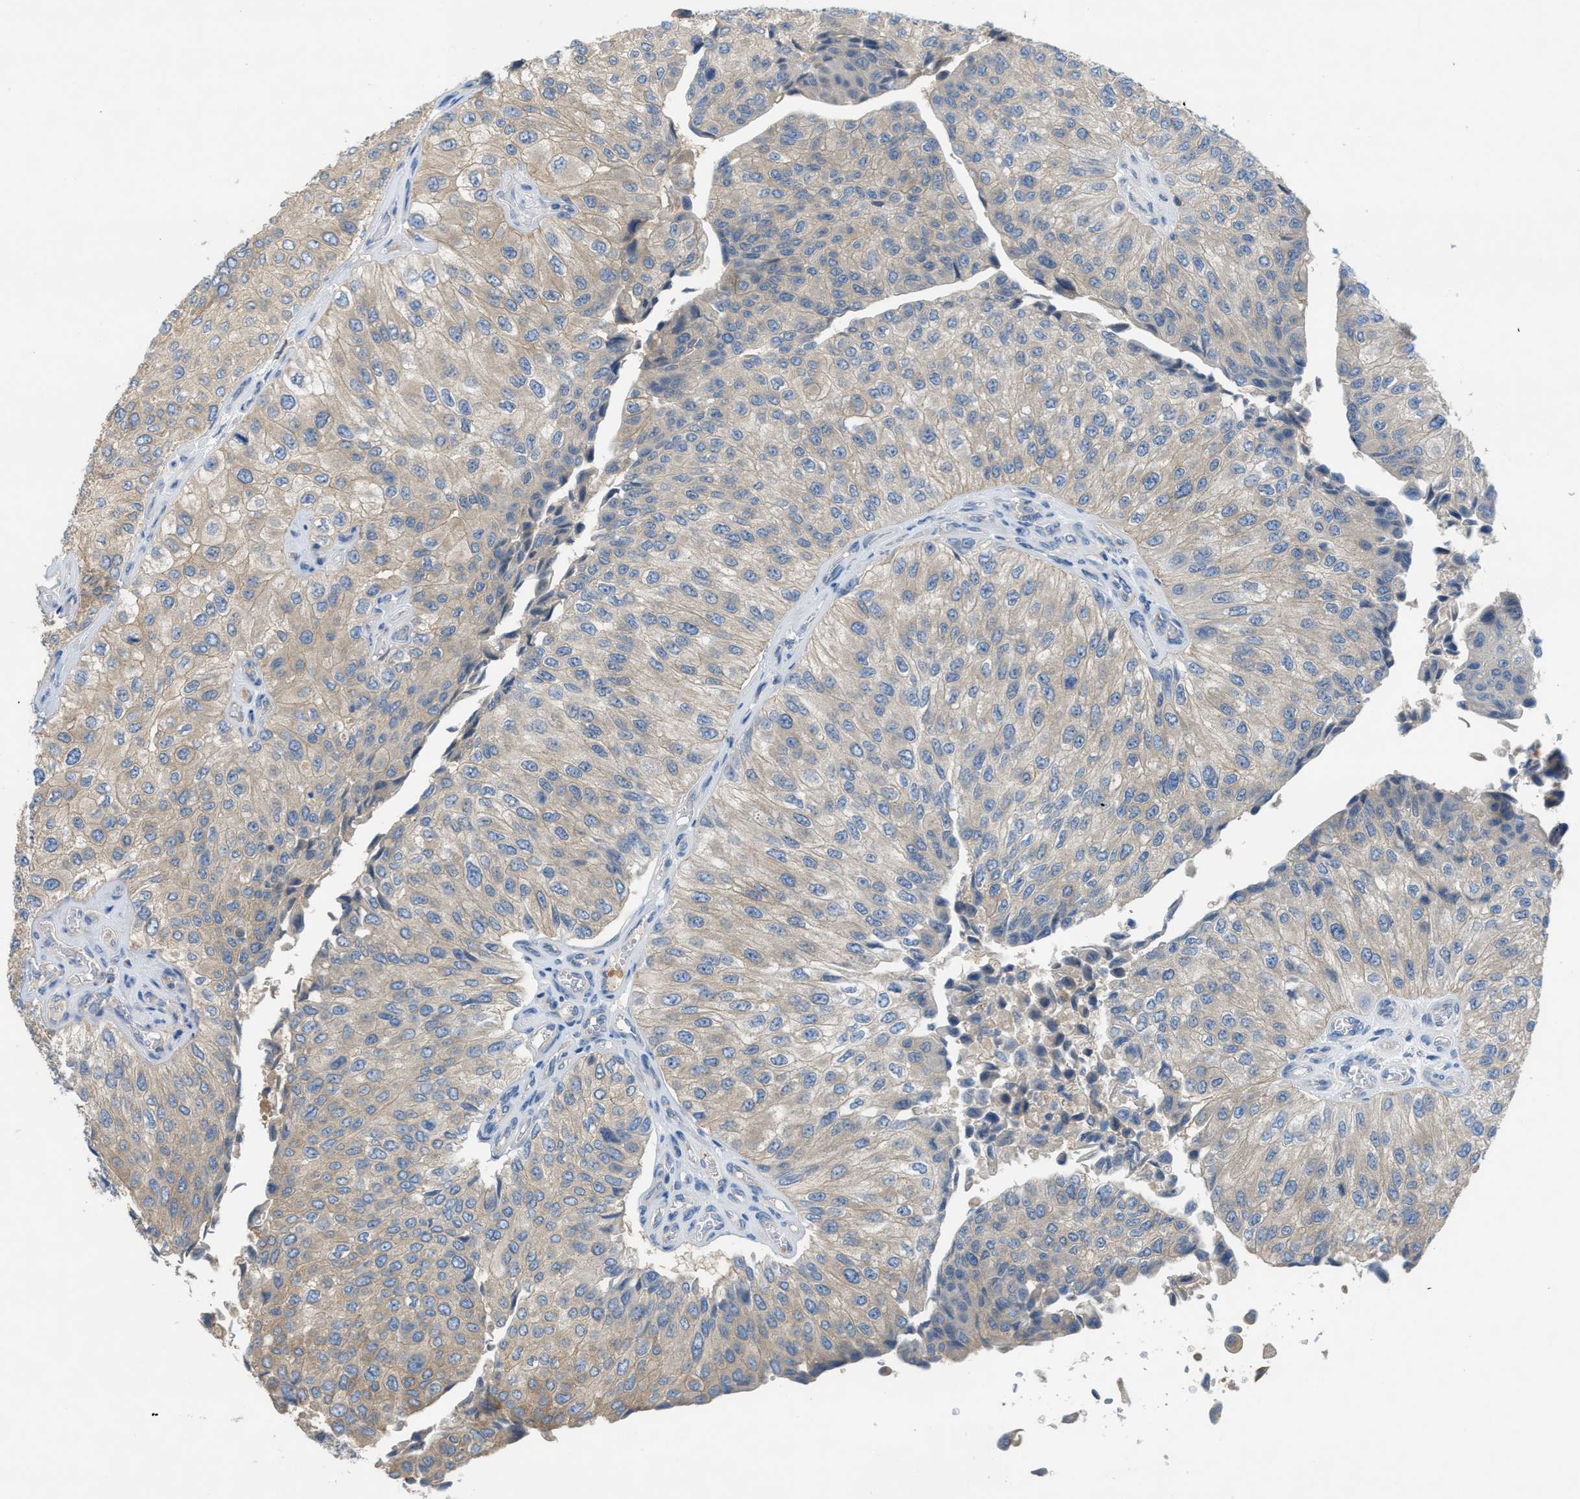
{"staining": {"intensity": "weak", "quantity": ">75%", "location": "cytoplasmic/membranous"}, "tissue": "urothelial cancer", "cell_type": "Tumor cells", "image_type": "cancer", "snomed": [{"axis": "morphology", "description": "Urothelial carcinoma, High grade"}, {"axis": "topography", "description": "Kidney"}, {"axis": "topography", "description": "Urinary bladder"}], "caption": "IHC image of neoplastic tissue: human urothelial cancer stained using immunohistochemistry (IHC) shows low levels of weak protein expression localized specifically in the cytoplasmic/membranous of tumor cells, appearing as a cytoplasmic/membranous brown color.", "gene": "UBA5", "patient": {"sex": "male", "age": 77}}